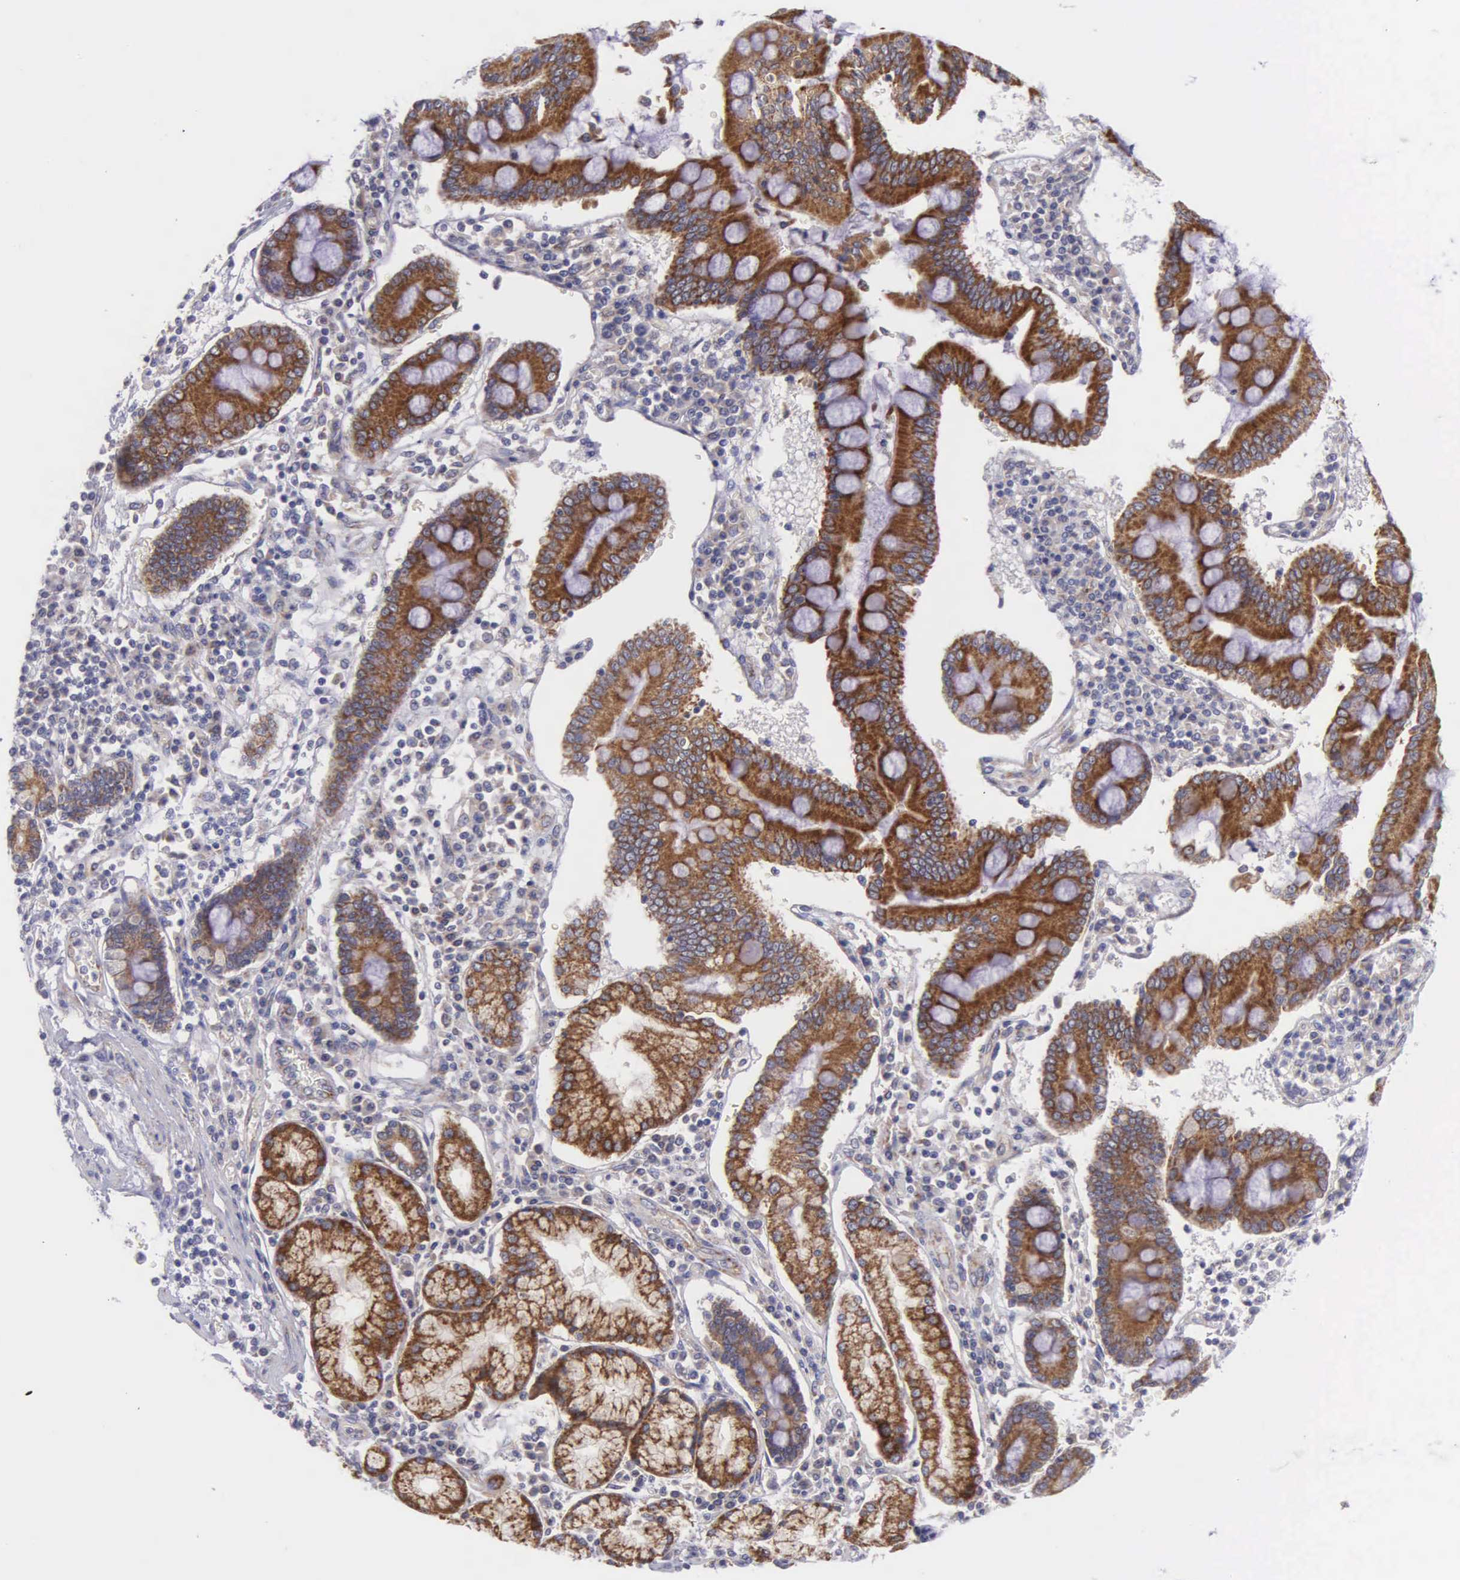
{"staining": {"intensity": "strong", "quantity": ">75%", "location": "cytoplasmic/membranous"}, "tissue": "pancreatic cancer", "cell_type": "Tumor cells", "image_type": "cancer", "snomed": [{"axis": "morphology", "description": "Adenocarcinoma, NOS"}, {"axis": "topography", "description": "Pancreas"}], "caption": "A brown stain labels strong cytoplasmic/membranous positivity of a protein in pancreatic cancer tumor cells.", "gene": "SYNJ2BP", "patient": {"sex": "female", "age": 57}}